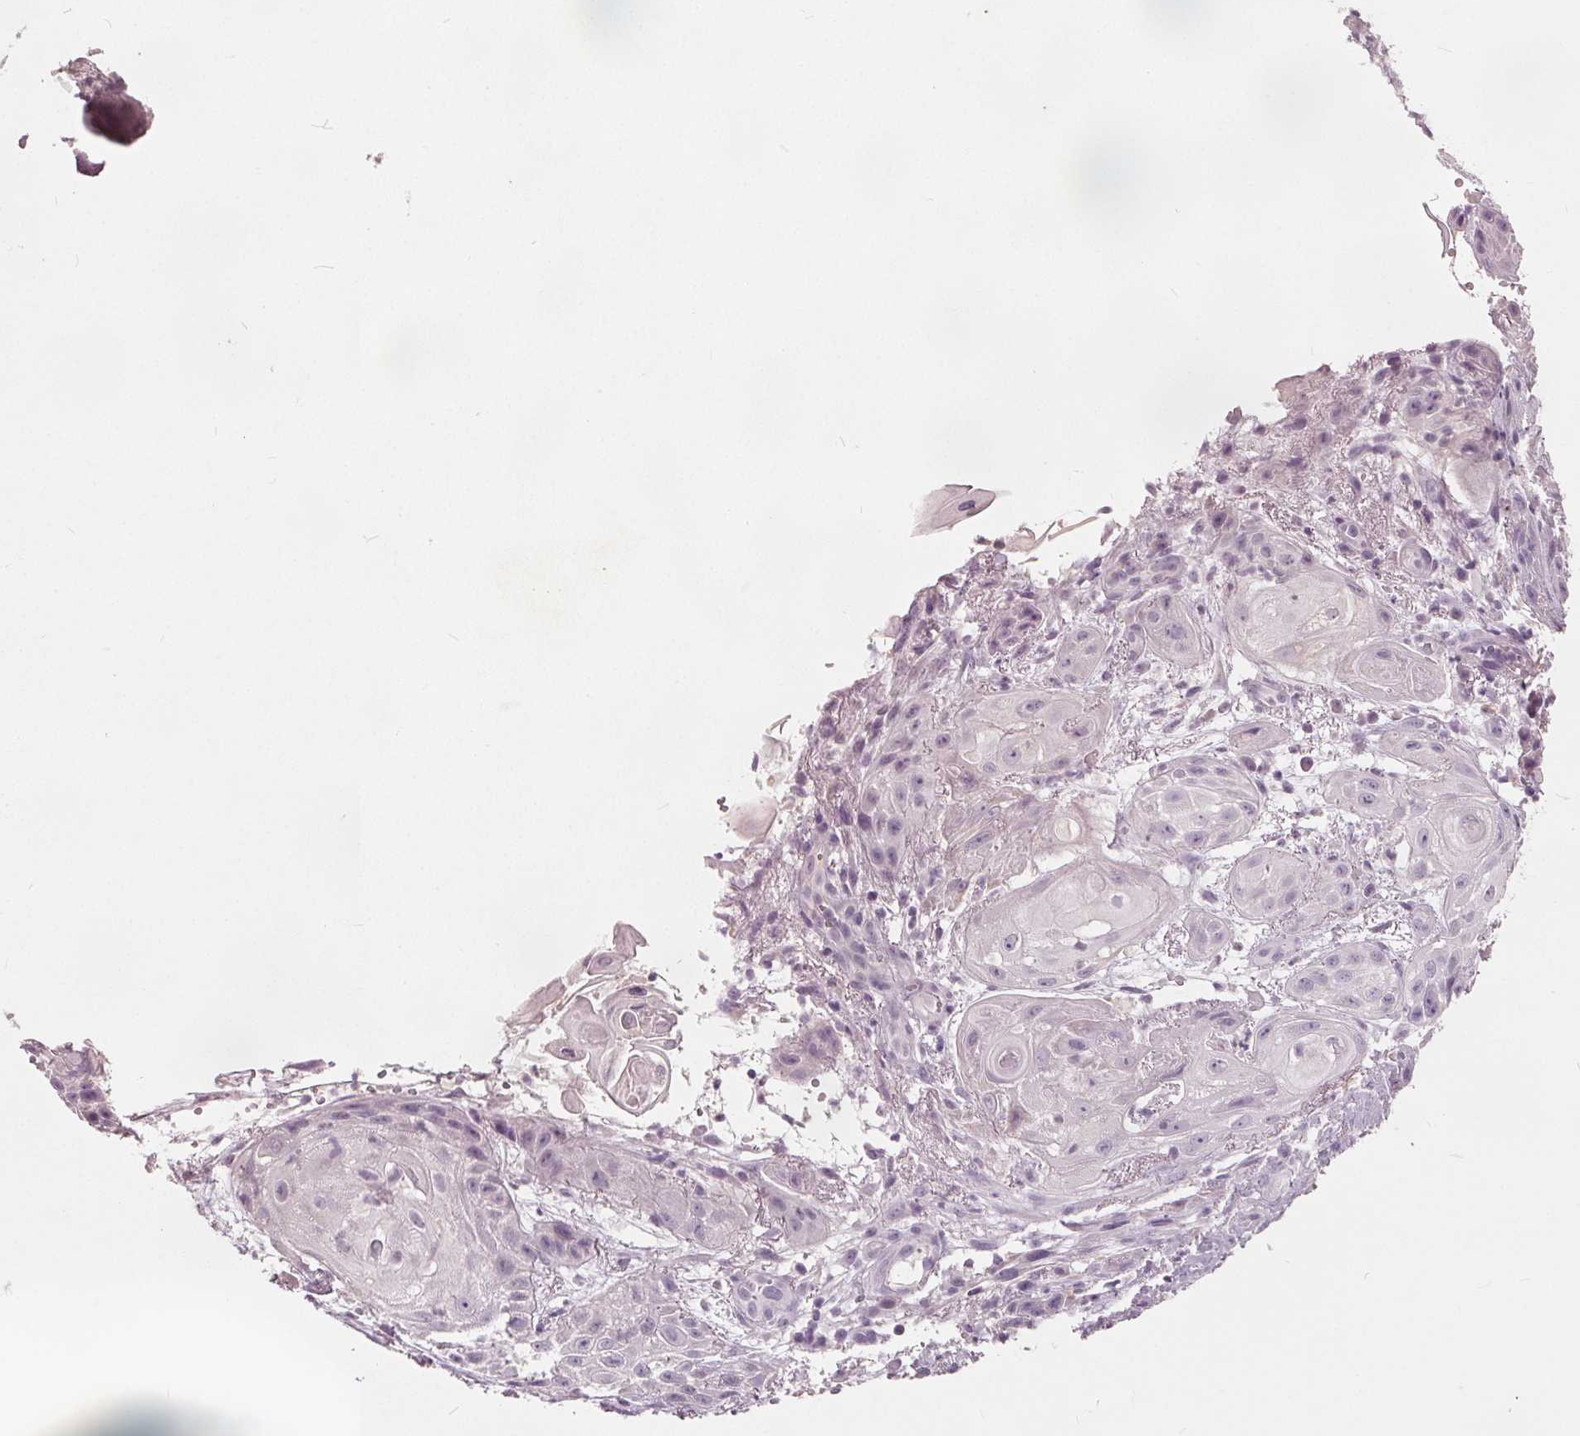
{"staining": {"intensity": "negative", "quantity": "none", "location": "none"}, "tissue": "skin cancer", "cell_type": "Tumor cells", "image_type": "cancer", "snomed": [{"axis": "morphology", "description": "Squamous cell carcinoma, NOS"}, {"axis": "topography", "description": "Skin"}], "caption": "Photomicrograph shows no significant protein expression in tumor cells of skin squamous cell carcinoma.", "gene": "TKFC", "patient": {"sex": "male", "age": 62}}